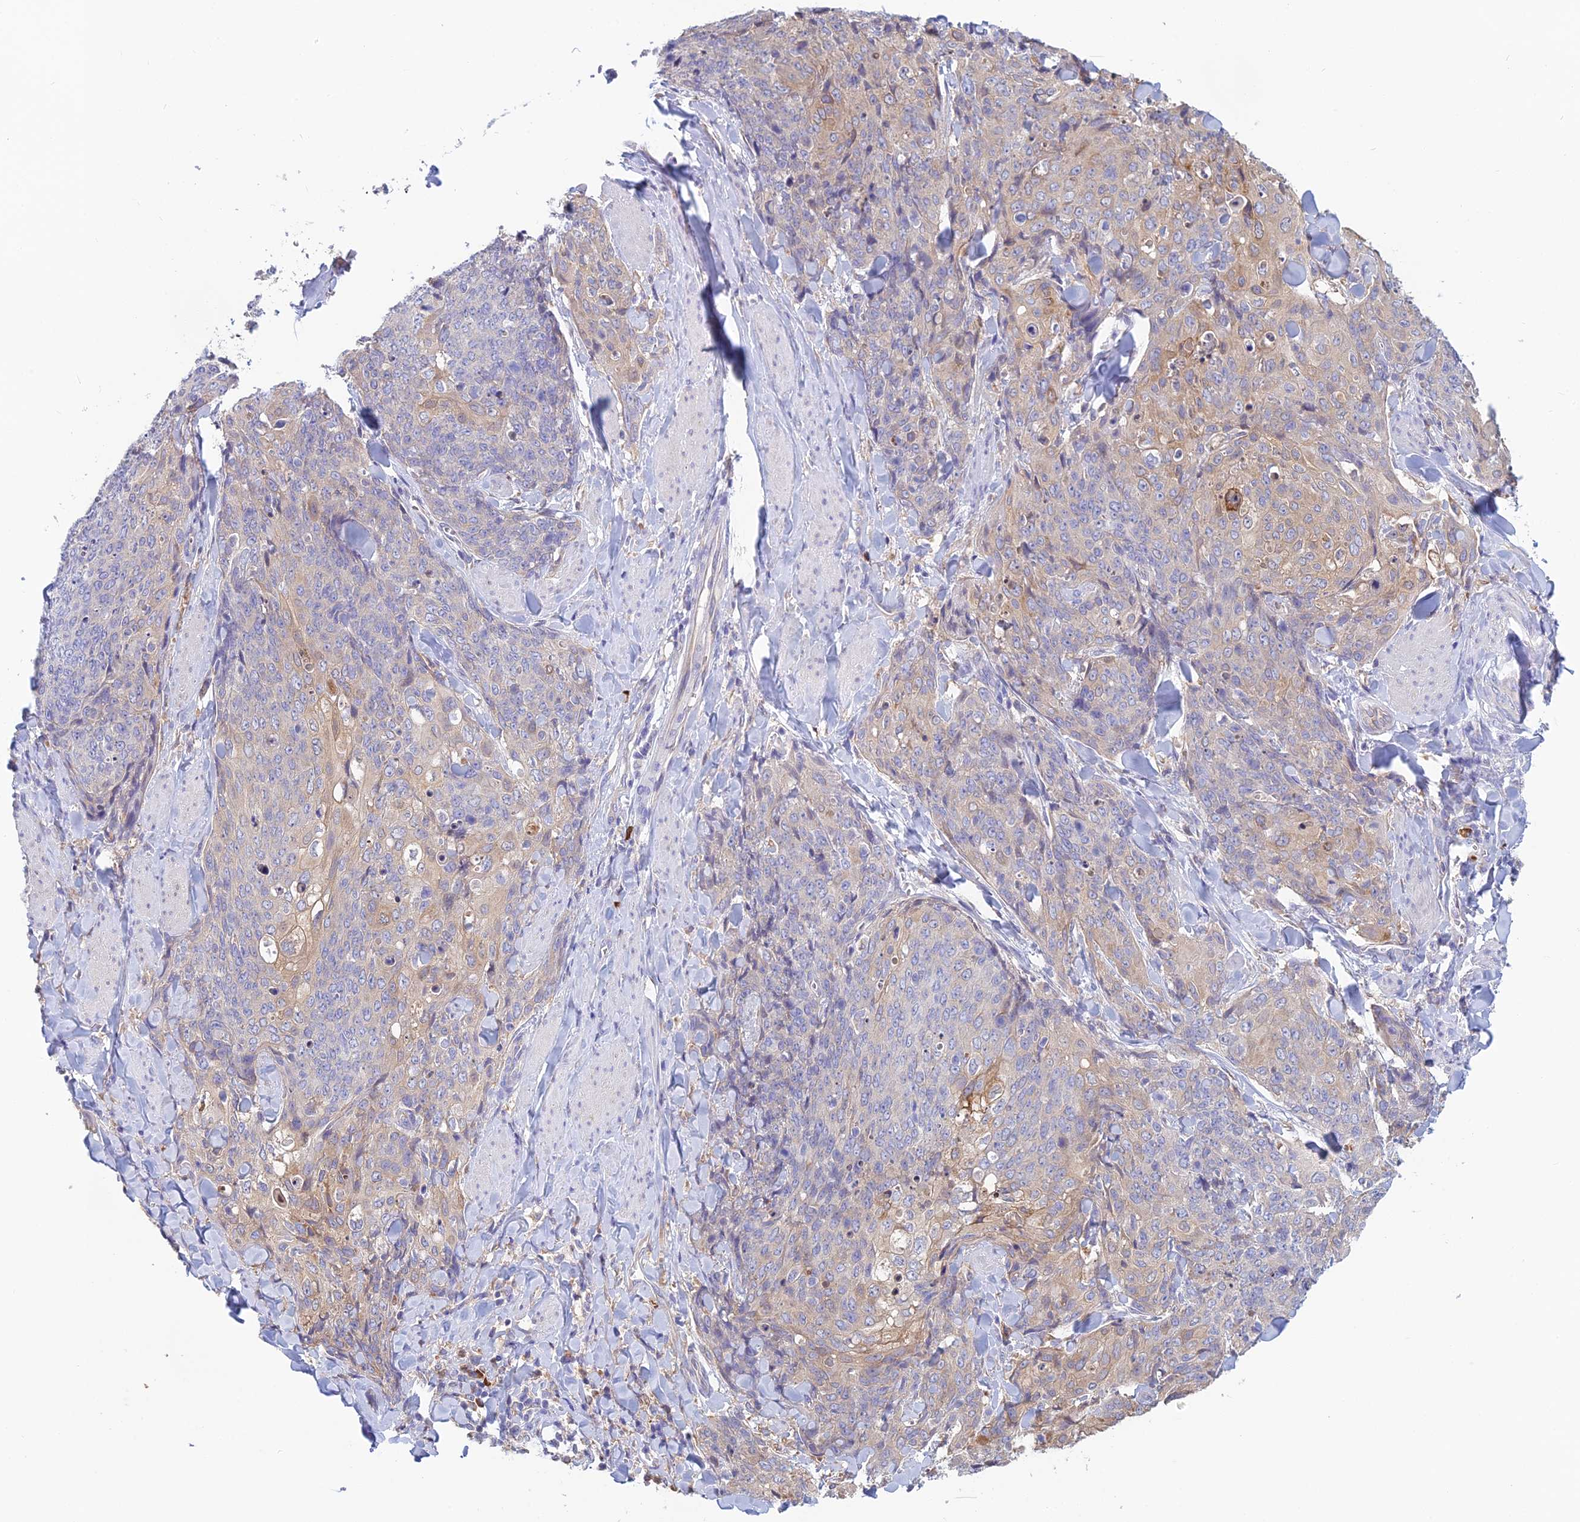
{"staining": {"intensity": "weak", "quantity": "<25%", "location": "cytoplasmic/membranous"}, "tissue": "skin cancer", "cell_type": "Tumor cells", "image_type": "cancer", "snomed": [{"axis": "morphology", "description": "Squamous cell carcinoma, NOS"}, {"axis": "topography", "description": "Skin"}, {"axis": "topography", "description": "Vulva"}], "caption": "Tumor cells show no significant protein expression in skin cancer (squamous cell carcinoma).", "gene": "HM13", "patient": {"sex": "female", "age": 85}}